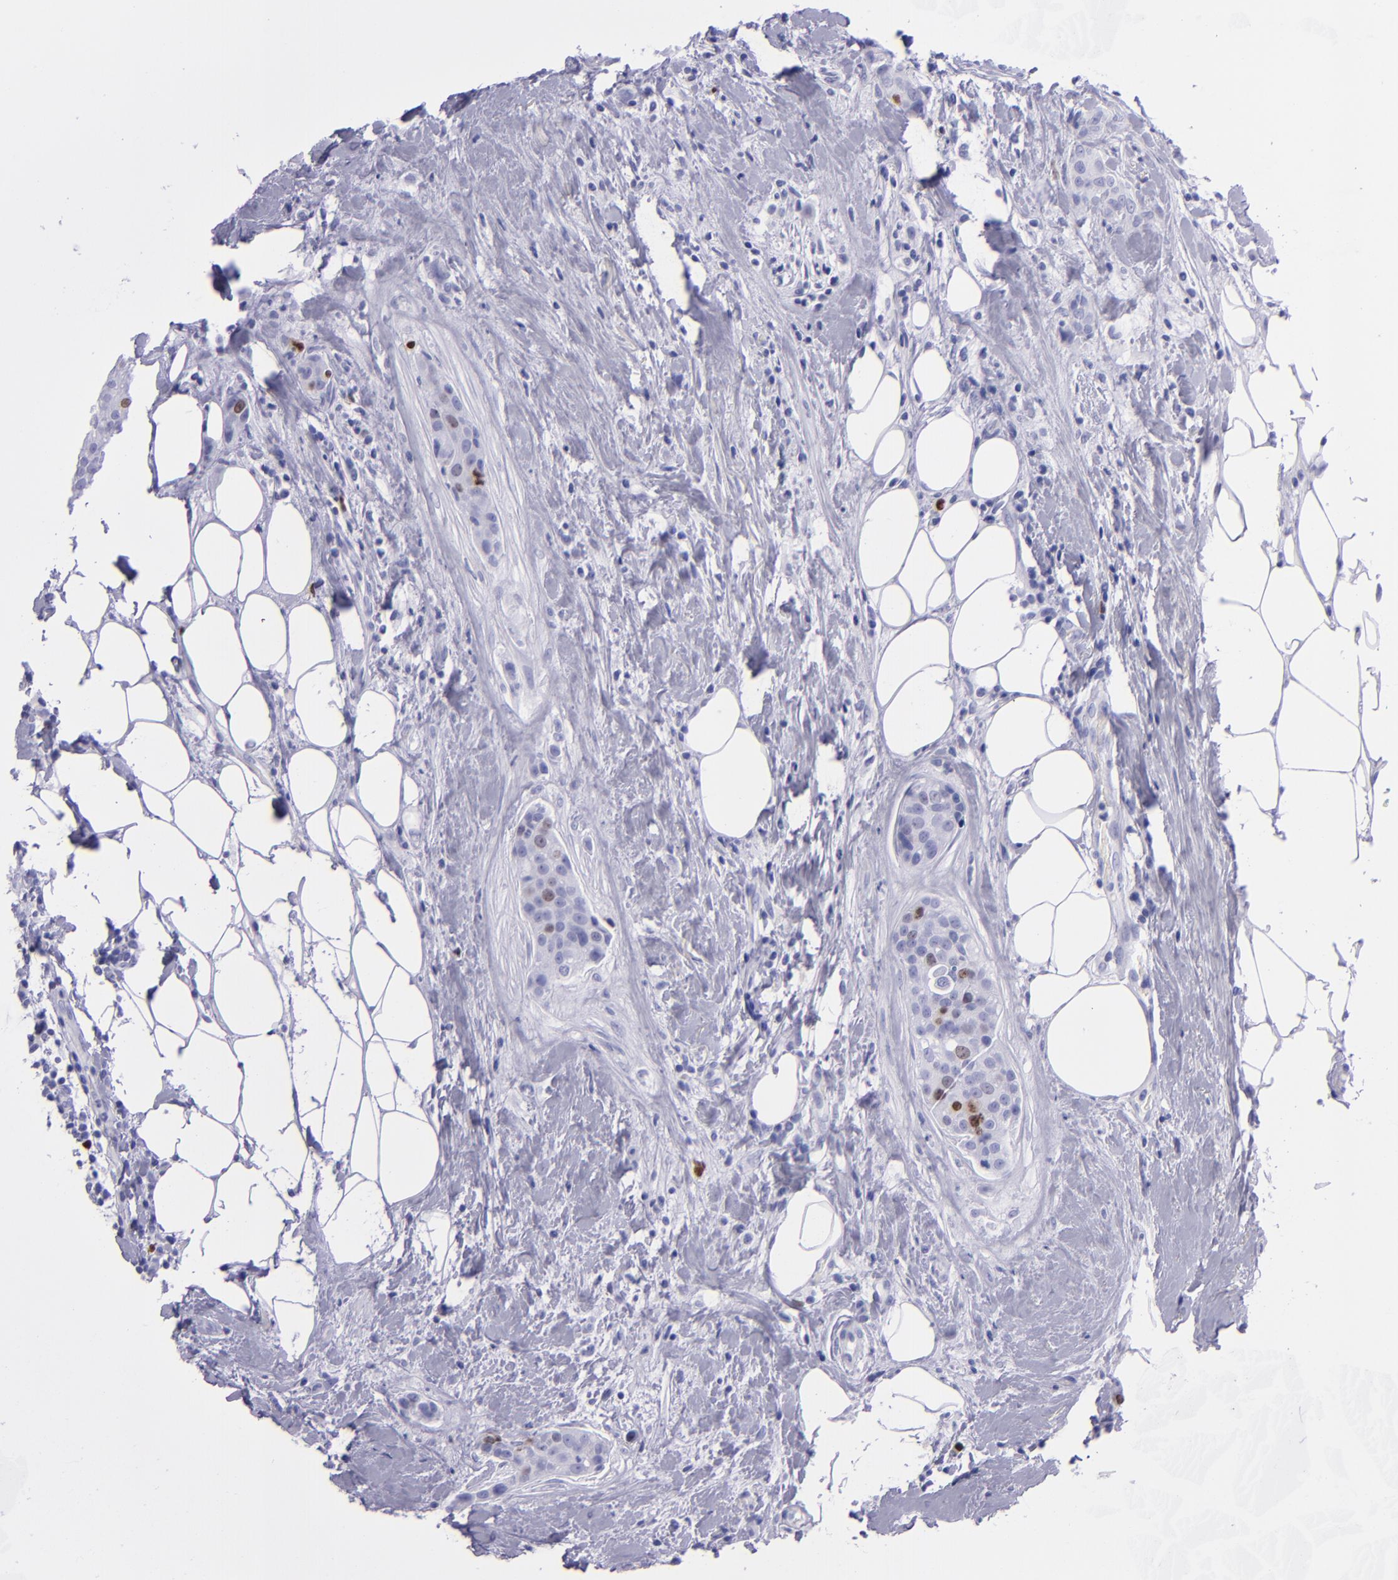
{"staining": {"intensity": "strong", "quantity": "<25%", "location": "nuclear"}, "tissue": "breast cancer", "cell_type": "Tumor cells", "image_type": "cancer", "snomed": [{"axis": "morphology", "description": "Duct carcinoma"}, {"axis": "topography", "description": "Breast"}], "caption": "Human infiltrating ductal carcinoma (breast) stained with a brown dye reveals strong nuclear positive positivity in about <25% of tumor cells.", "gene": "TOP2A", "patient": {"sex": "female", "age": 45}}